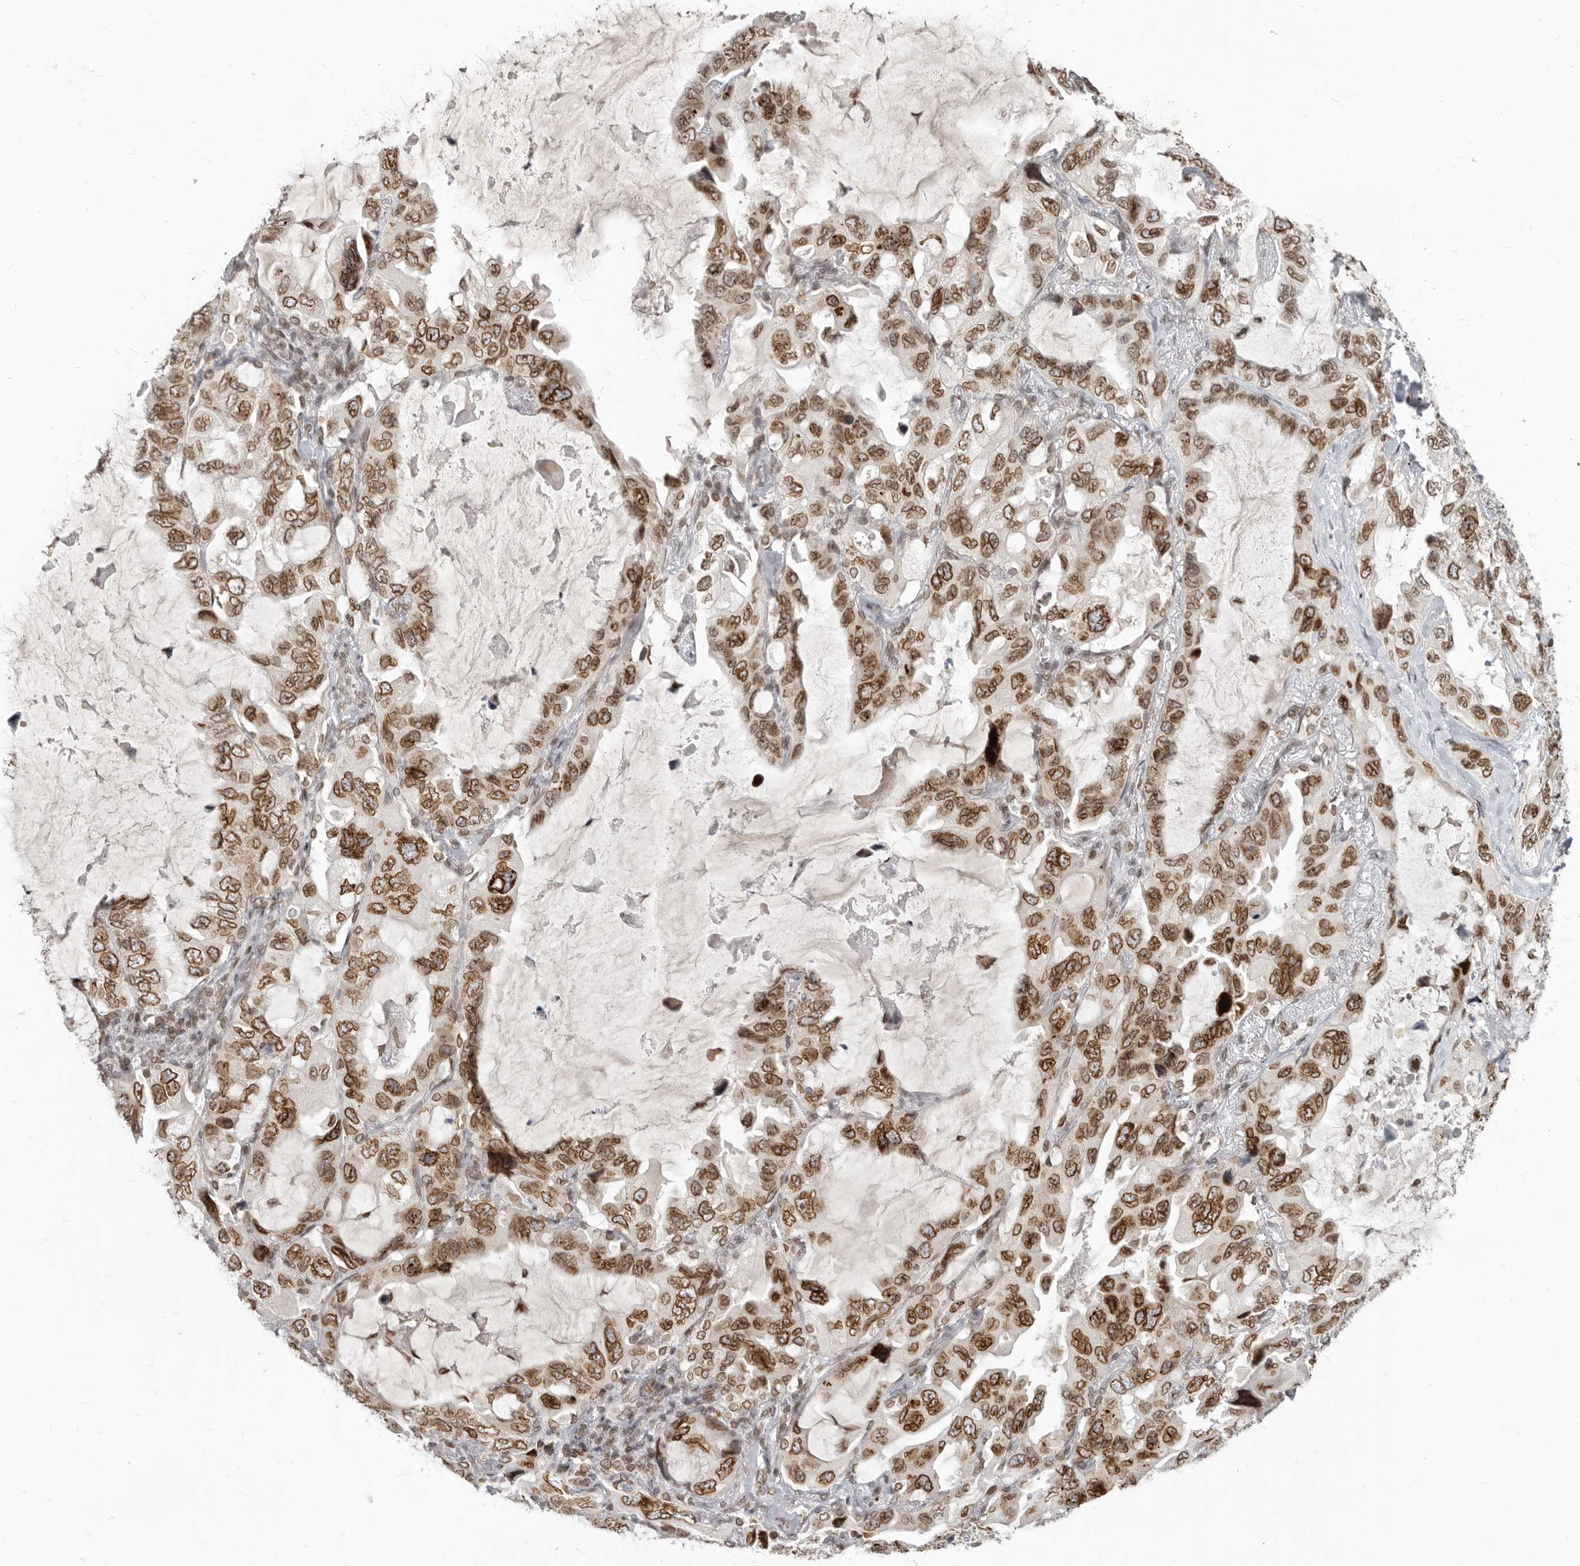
{"staining": {"intensity": "moderate", "quantity": ">75%", "location": "cytoplasmic/membranous,nuclear"}, "tissue": "lung cancer", "cell_type": "Tumor cells", "image_type": "cancer", "snomed": [{"axis": "morphology", "description": "Squamous cell carcinoma, NOS"}, {"axis": "topography", "description": "Lung"}], "caption": "Protein staining displays moderate cytoplasmic/membranous and nuclear positivity in about >75% of tumor cells in lung cancer (squamous cell carcinoma). (IHC, brightfield microscopy, high magnification).", "gene": "NUP153", "patient": {"sex": "female", "age": 73}}